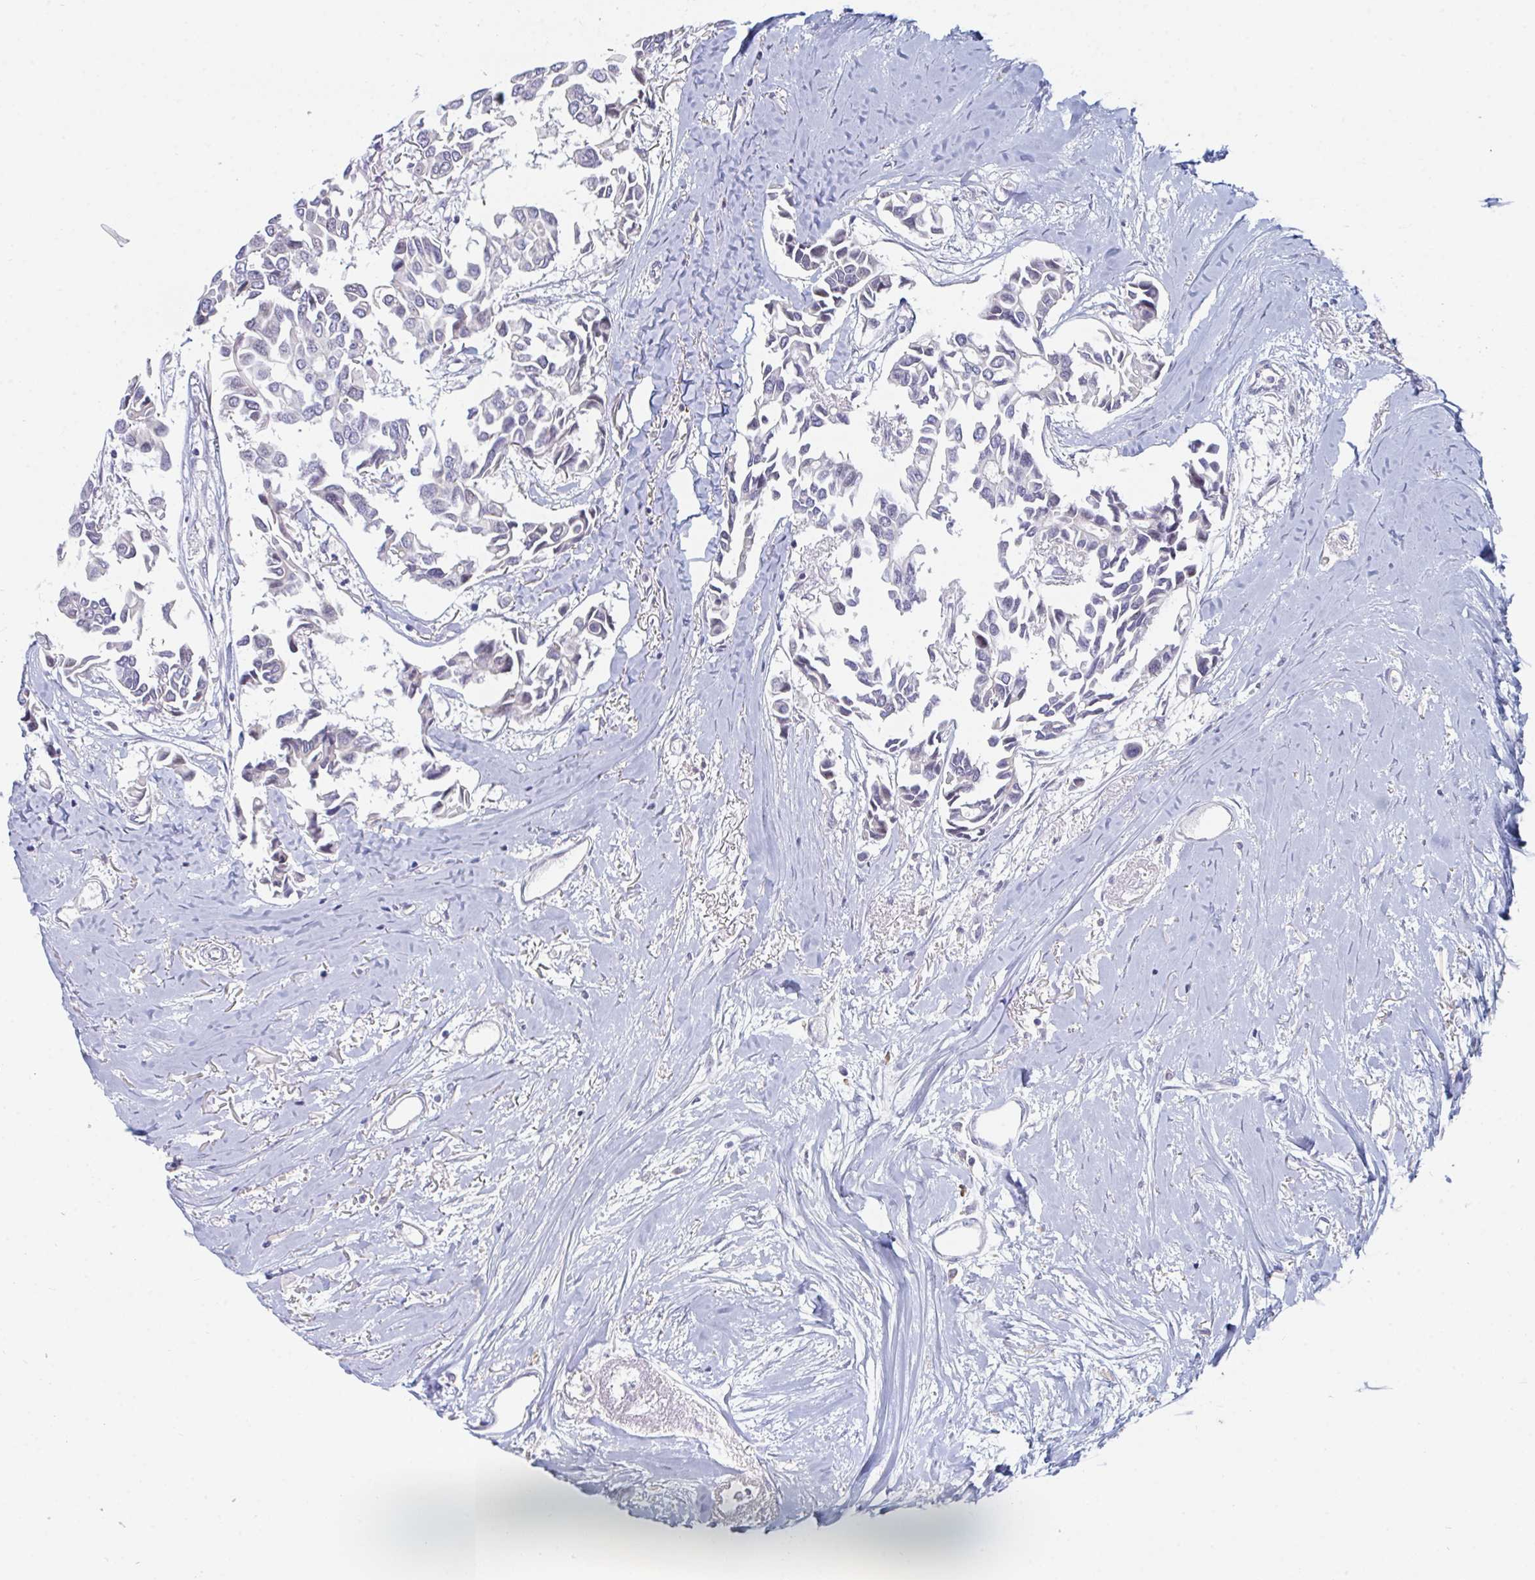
{"staining": {"intensity": "weak", "quantity": "<25%", "location": "nuclear"}, "tissue": "breast cancer", "cell_type": "Tumor cells", "image_type": "cancer", "snomed": [{"axis": "morphology", "description": "Duct carcinoma"}, {"axis": "topography", "description": "Breast"}], "caption": "An IHC photomicrograph of invasive ductal carcinoma (breast) is shown. There is no staining in tumor cells of invasive ductal carcinoma (breast).", "gene": "CENPT", "patient": {"sex": "female", "age": 54}}